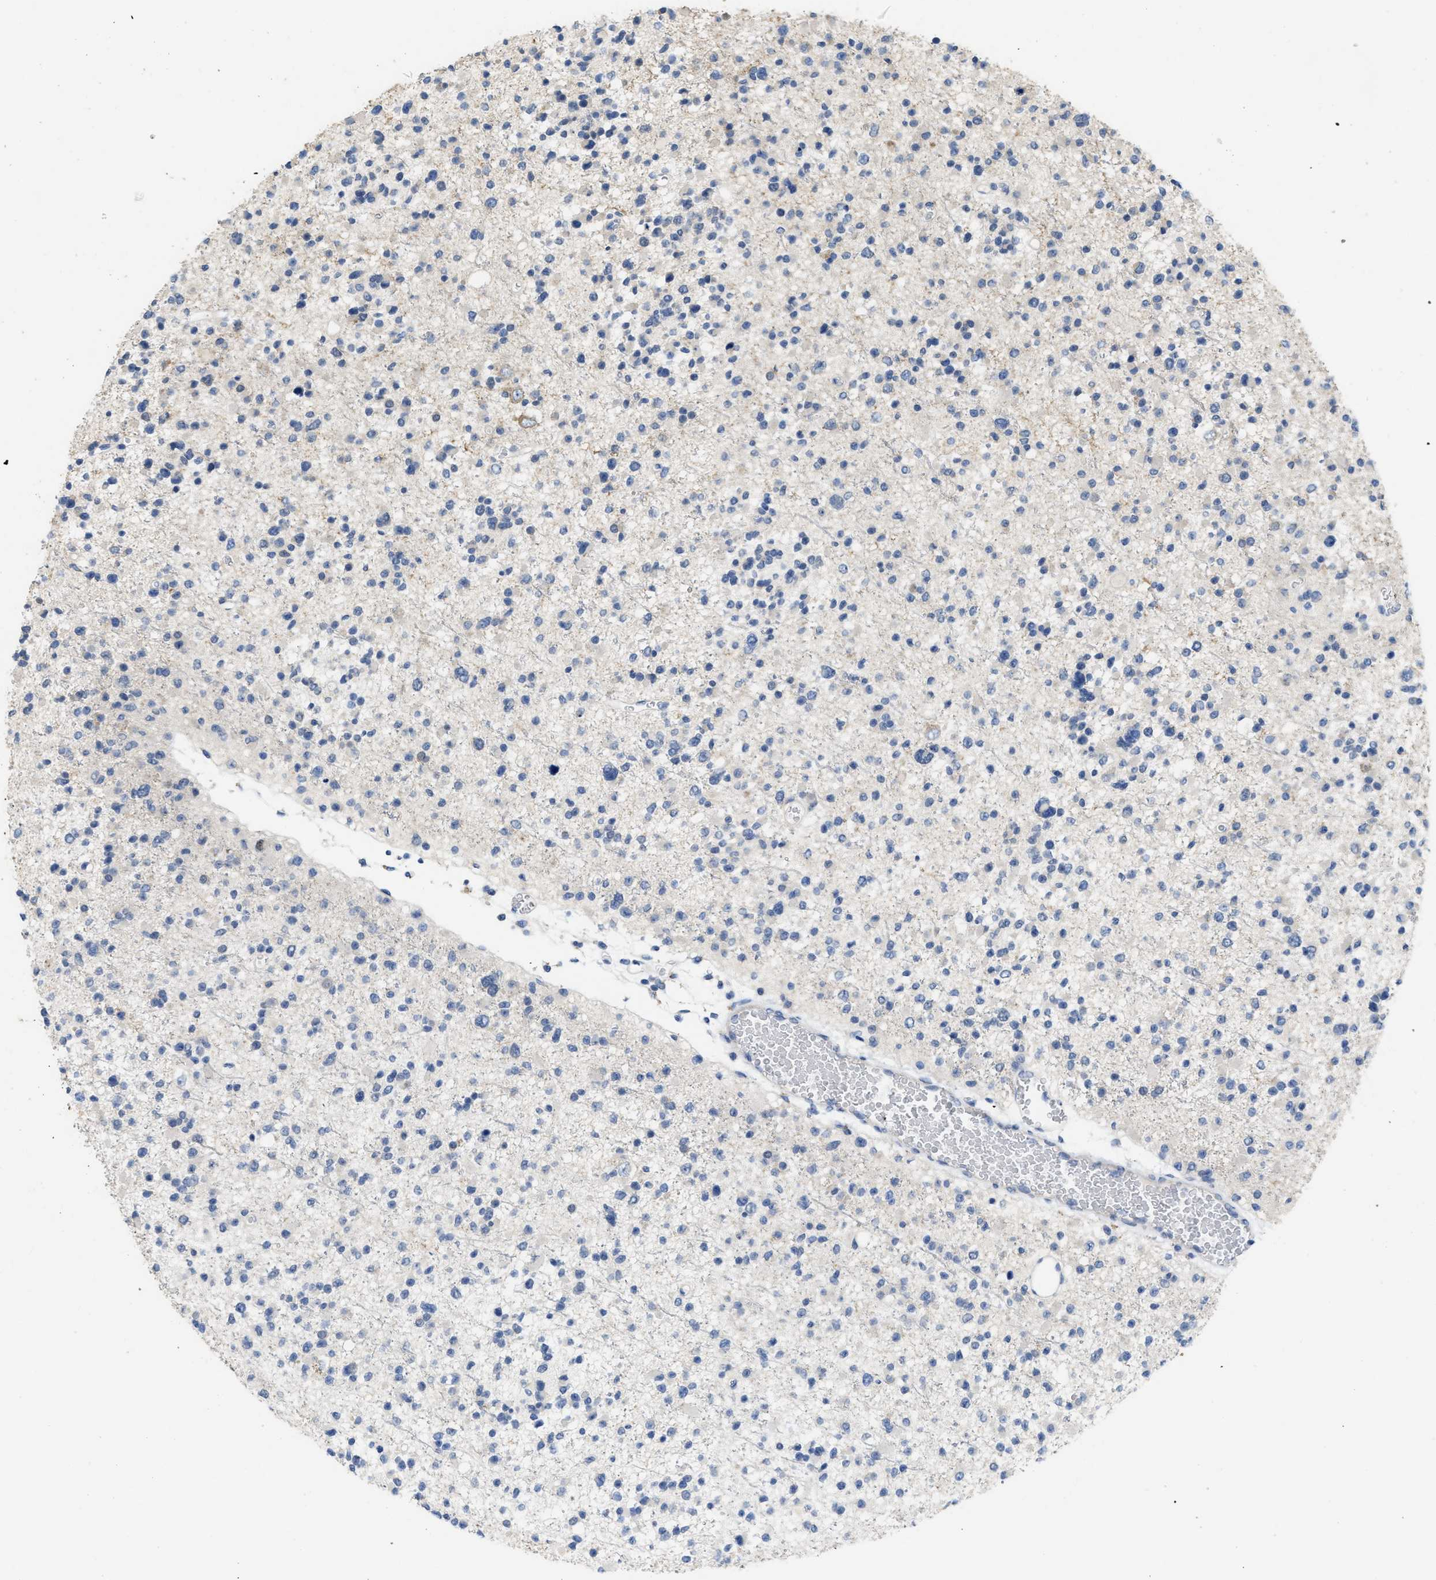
{"staining": {"intensity": "negative", "quantity": "none", "location": "none"}, "tissue": "glioma", "cell_type": "Tumor cells", "image_type": "cancer", "snomed": [{"axis": "morphology", "description": "Glioma, malignant, Low grade"}, {"axis": "topography", "description": "Brain"}], "caption": "Human glioma stained for a protein using immunohistochemistry (IHC) shows no staining in tumor cells.", "gene": "CDPF1", "patient": {"sex": "female", "age": 22}}